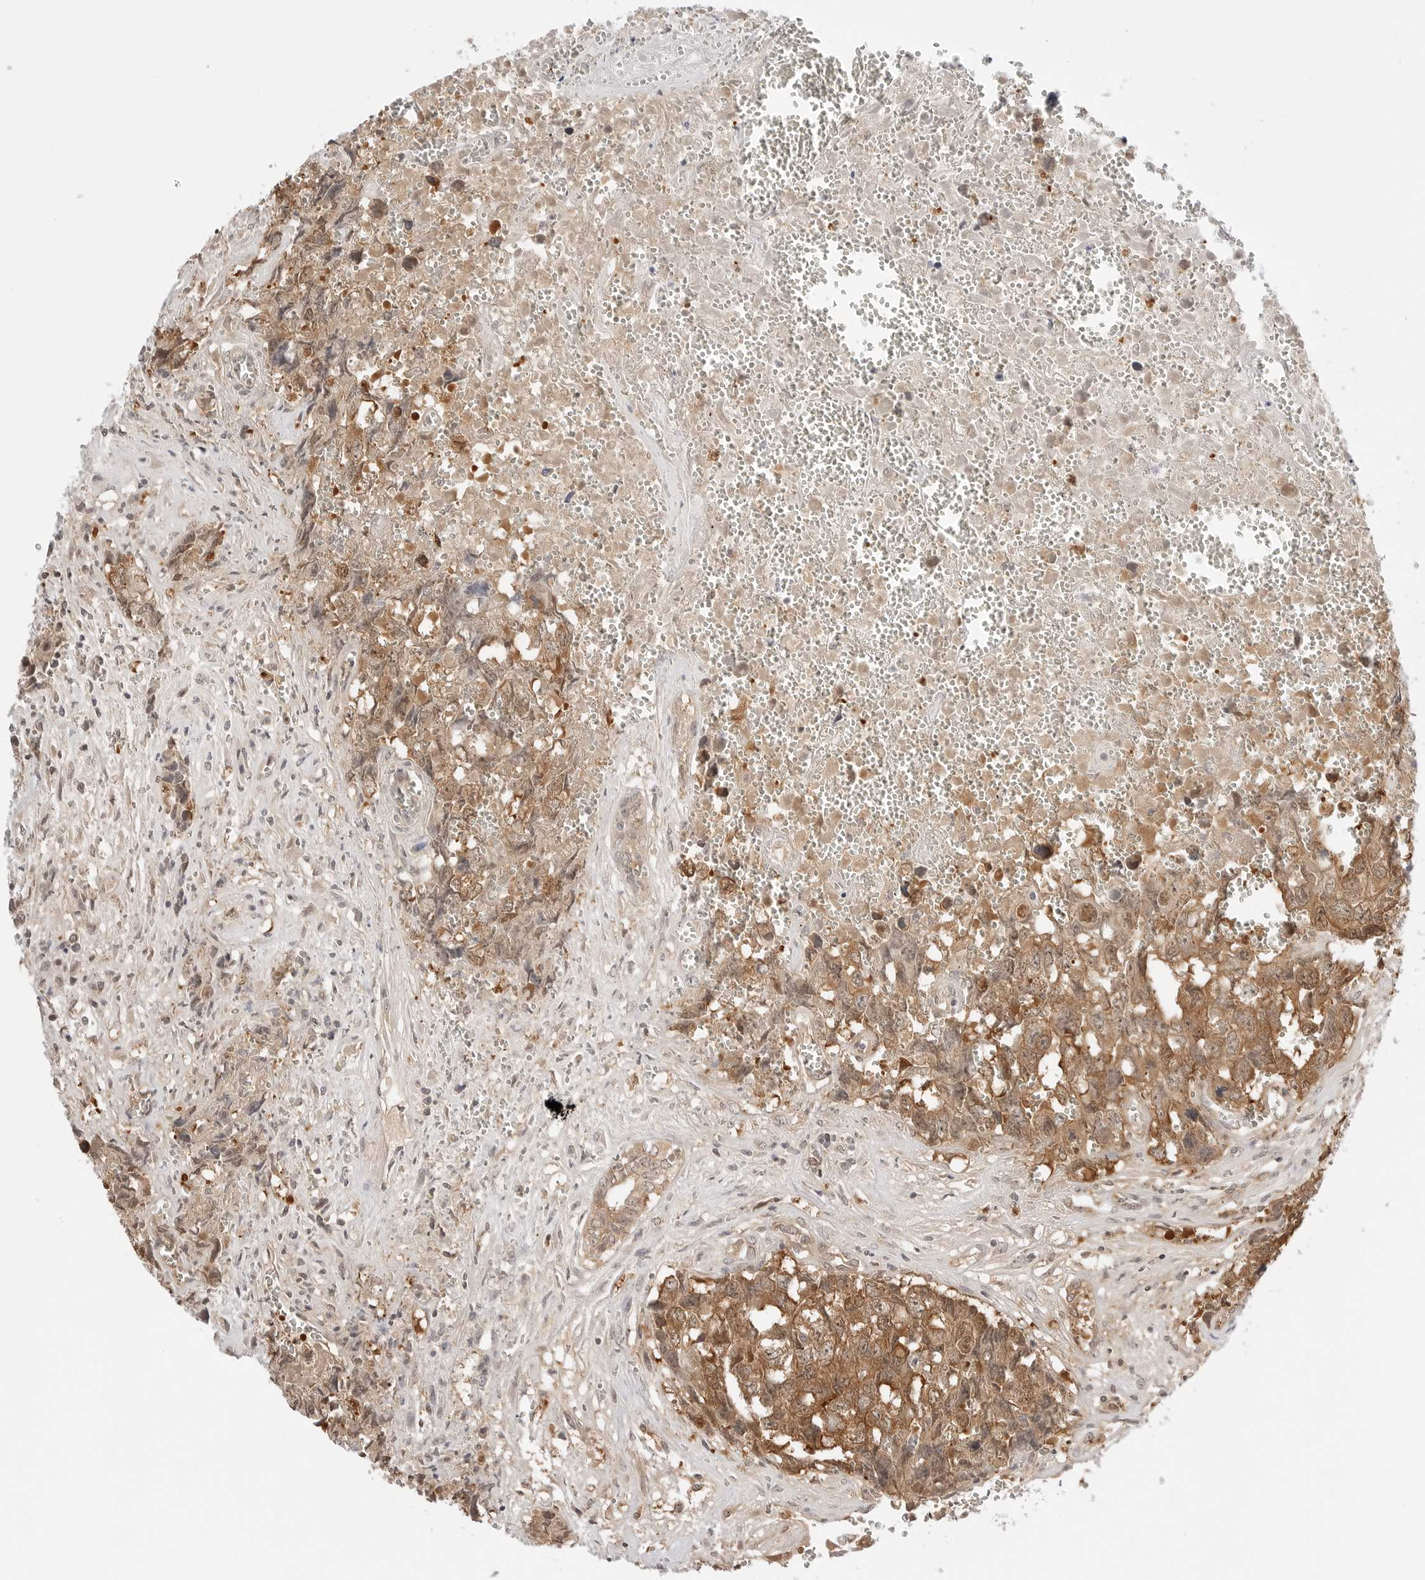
{"staining": {"intensity": "moderate", "quantity": "25%-75%", "location": "cytoplasmic/membranous,nuclear"}, "tissue": "testis cancer", "cell_type": "Tumor cells", "image_type": "cancer", "snomed": [{"axis": "morphology", "description": "Carcinoma, Embryonal, NOS"}, {"axis": "topography", "description": "Testis"}], "caption": "Human testis cancer (embryonal carcinoma) stained for a protein (brown) exhibits moderate cytoplasmic/membranous and nuclear positive expression in about 25%-75% of tumor cells.", "gene": "NUDC", "patient": {"sex": "male", "age": 31}}